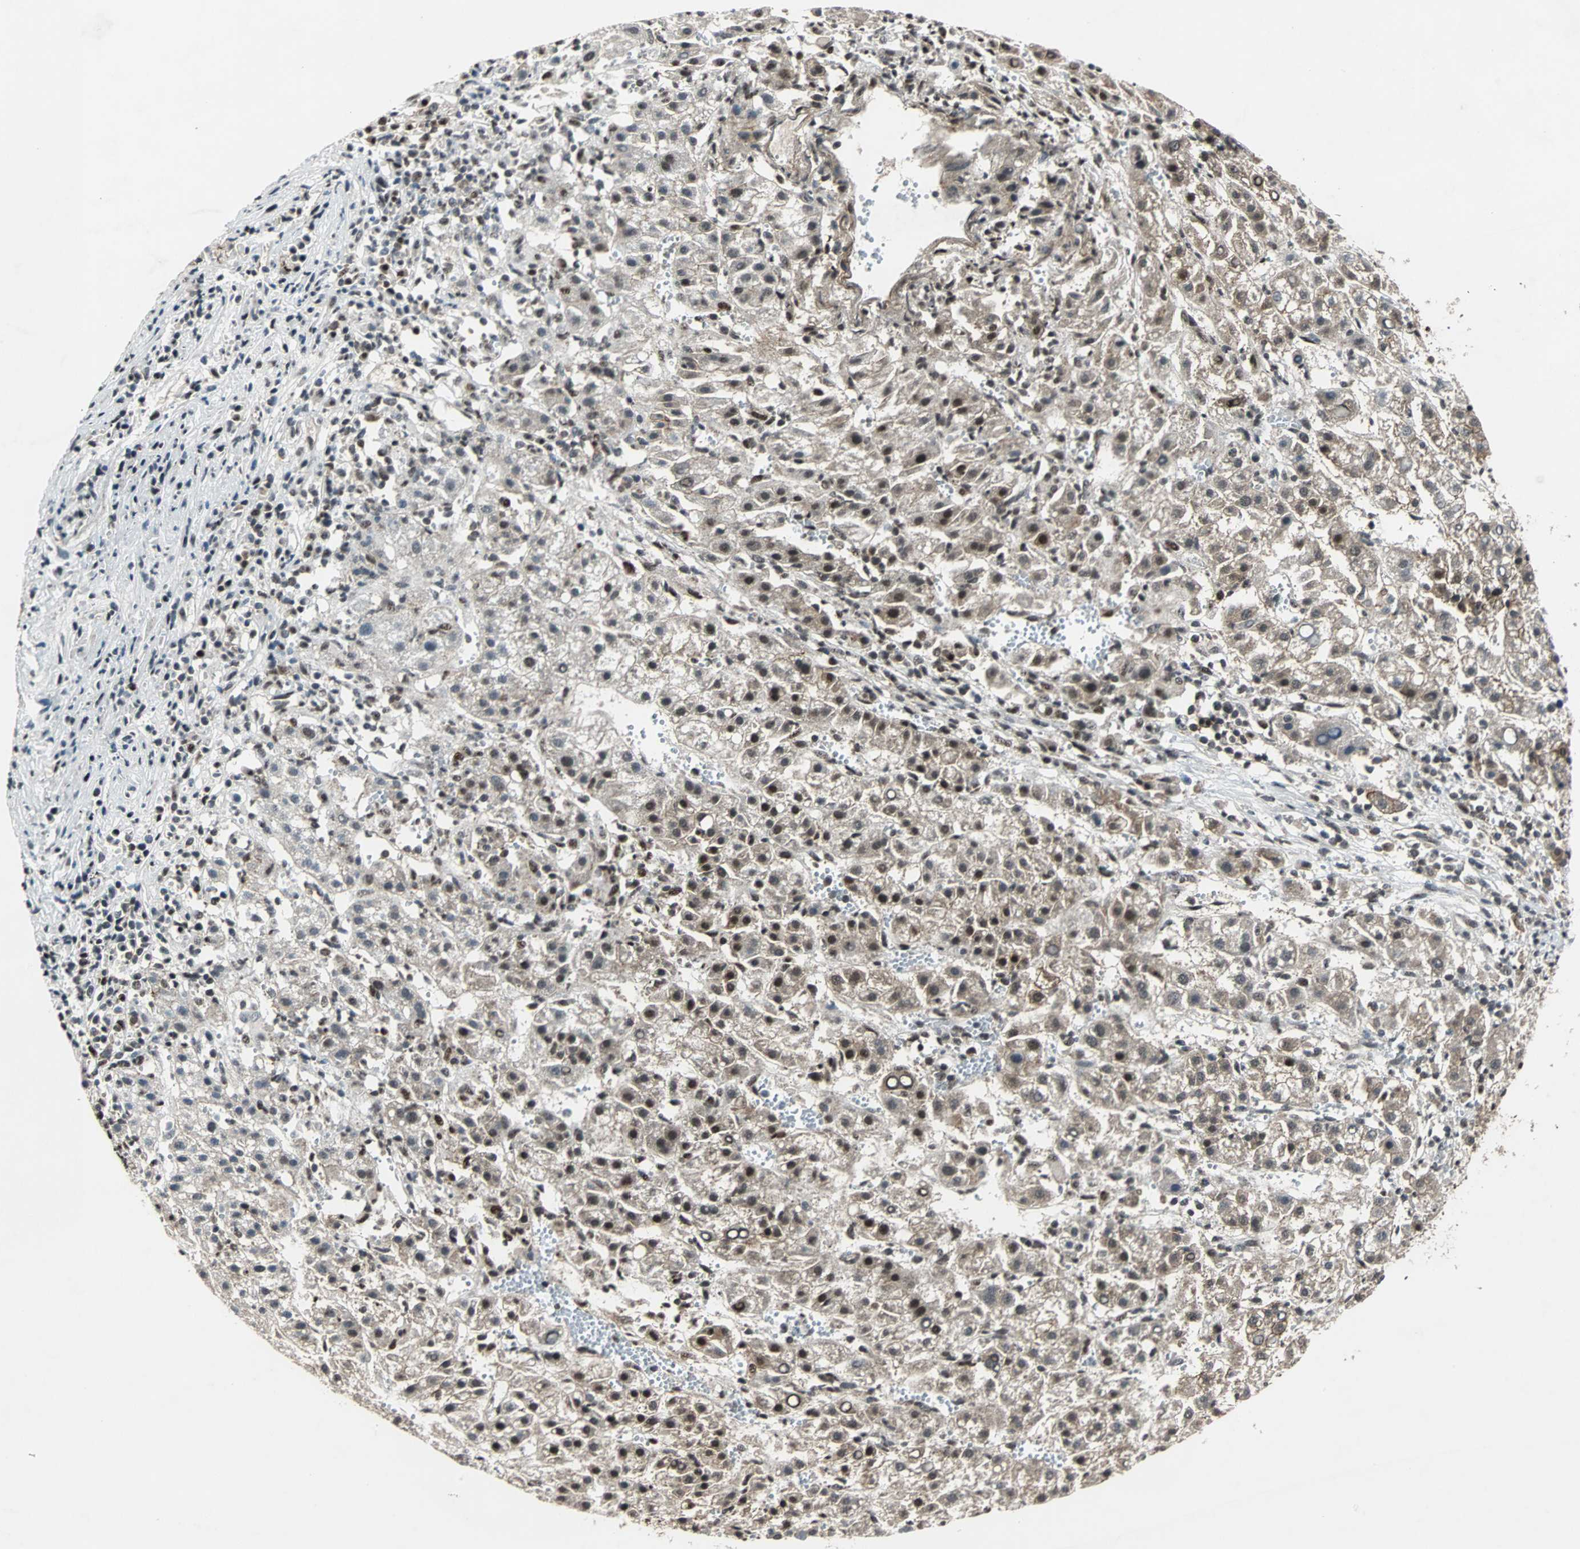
{"staining": {"intensity": "weak", "quantity": ">75%", "location": "cytoplasmic/membranous"}, "tissue": "liver cancer", "cell_type": "Tumor cells", "image_type": "cancer", "snomed": [{"axis": "morphology", "description": "Carcinoma, Hepatocellular, NOS"}, {"axis": "topography", "description": "Liver"}], "caption": "Immunohistochemistry (IHC) staining of liver cancer, which reveals low levels of weak cytoplasmic/membranous positivity in approximately >75% of tumor cells indicating weak cytoplasmic/membranous protein positivity. The staining was performed using DAB (3,3'-diaminobenzidine) (brown) for protein detection and nuclei were counterstained in hematoxylin (blue).", "gene": "LSR", "patient": {"sex": "female", "age": 58}}